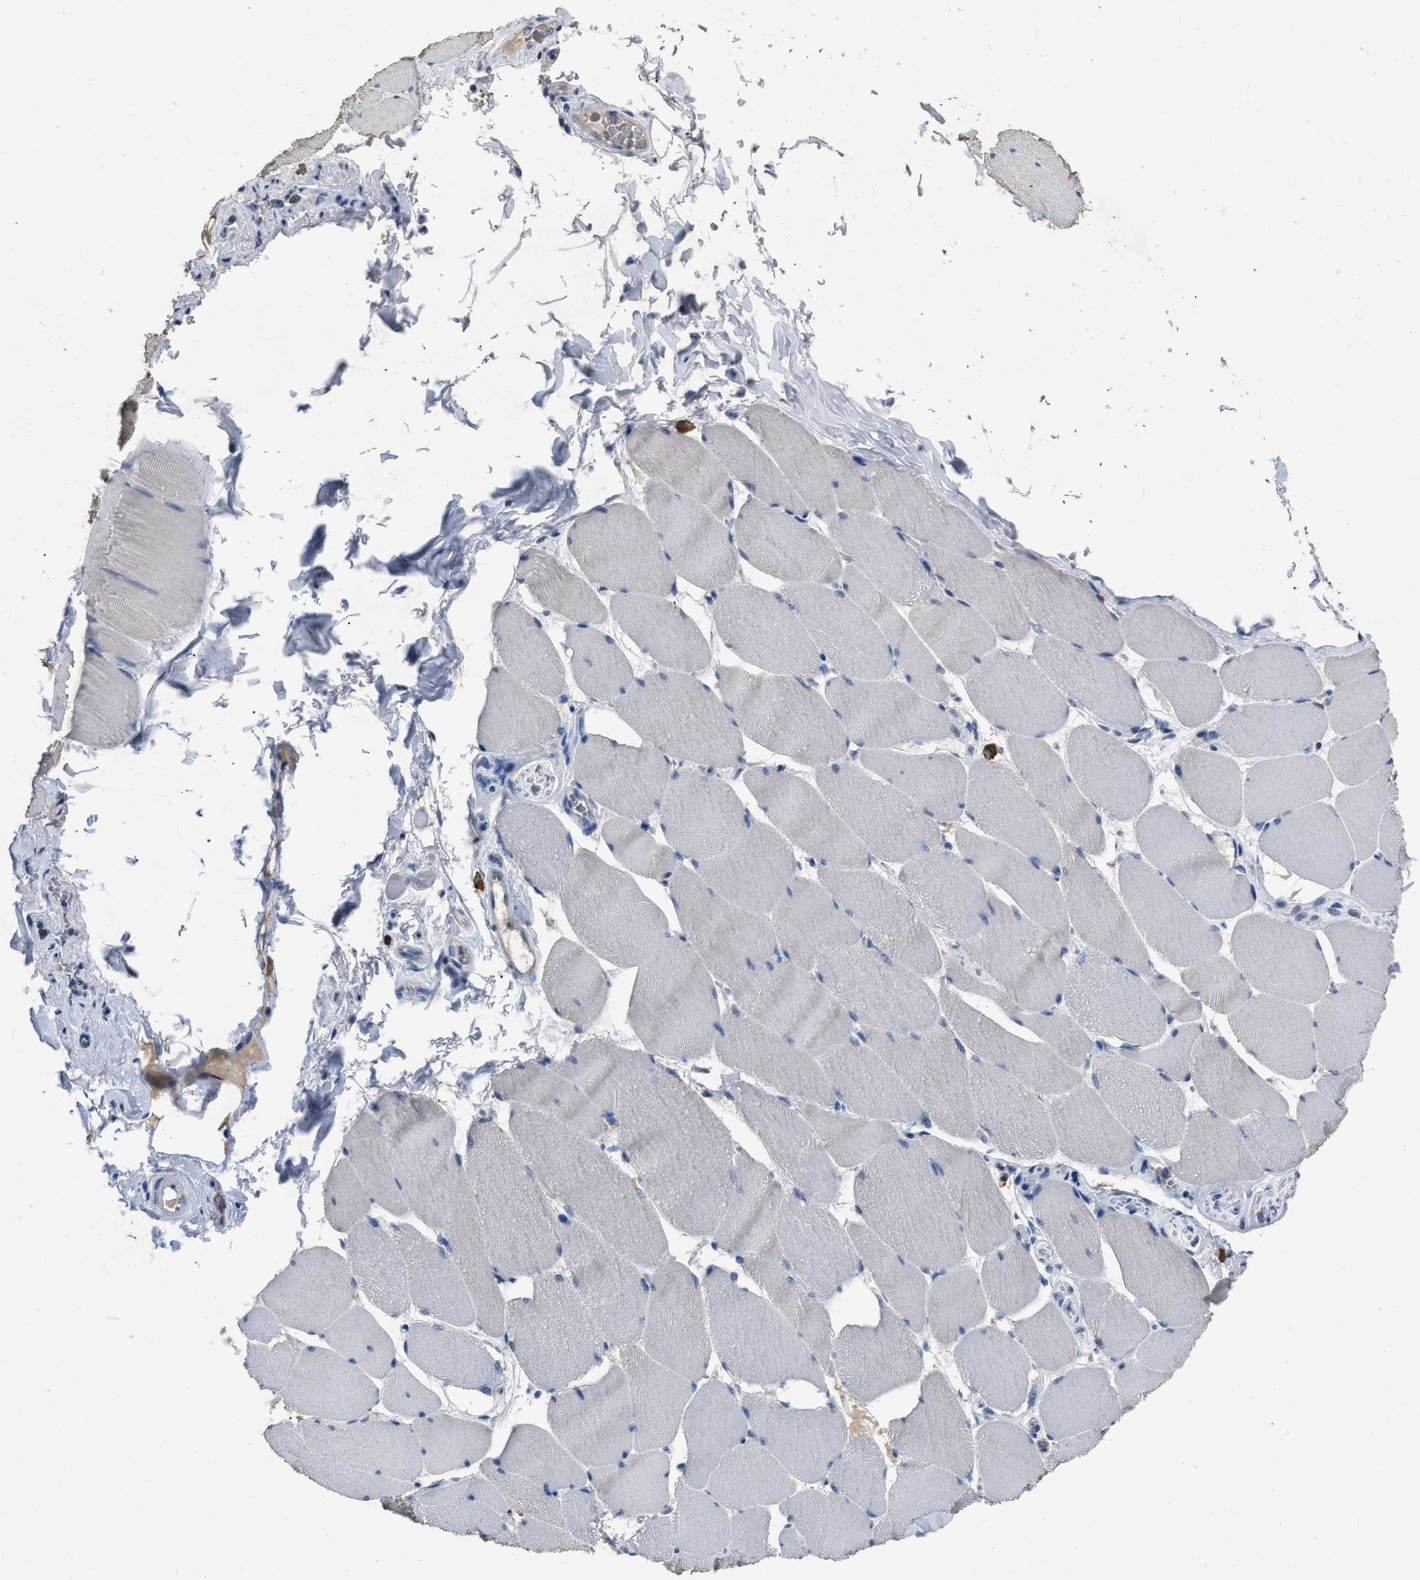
{"staining": {"intensity": "negative", "quantity": "none", "location": "none"}, "tissue": "skeletal muscle", "cell_type": "Myocytes", "image_type": "normal", "snomed": [{"axis": "morphology", "description": "Normal tissue, NOS"}, {"axis": "topography", "description": "Skeletal muscle"}], "caption": "Immunohistochemistry (IHC) micrograph of unremarkable skeletal muscle: human skeletal muscle stained with DAB displays no significant protein positivity in myocytes.", "gene": "HABP2", "patient": {"sex": "male", "age": 62}}